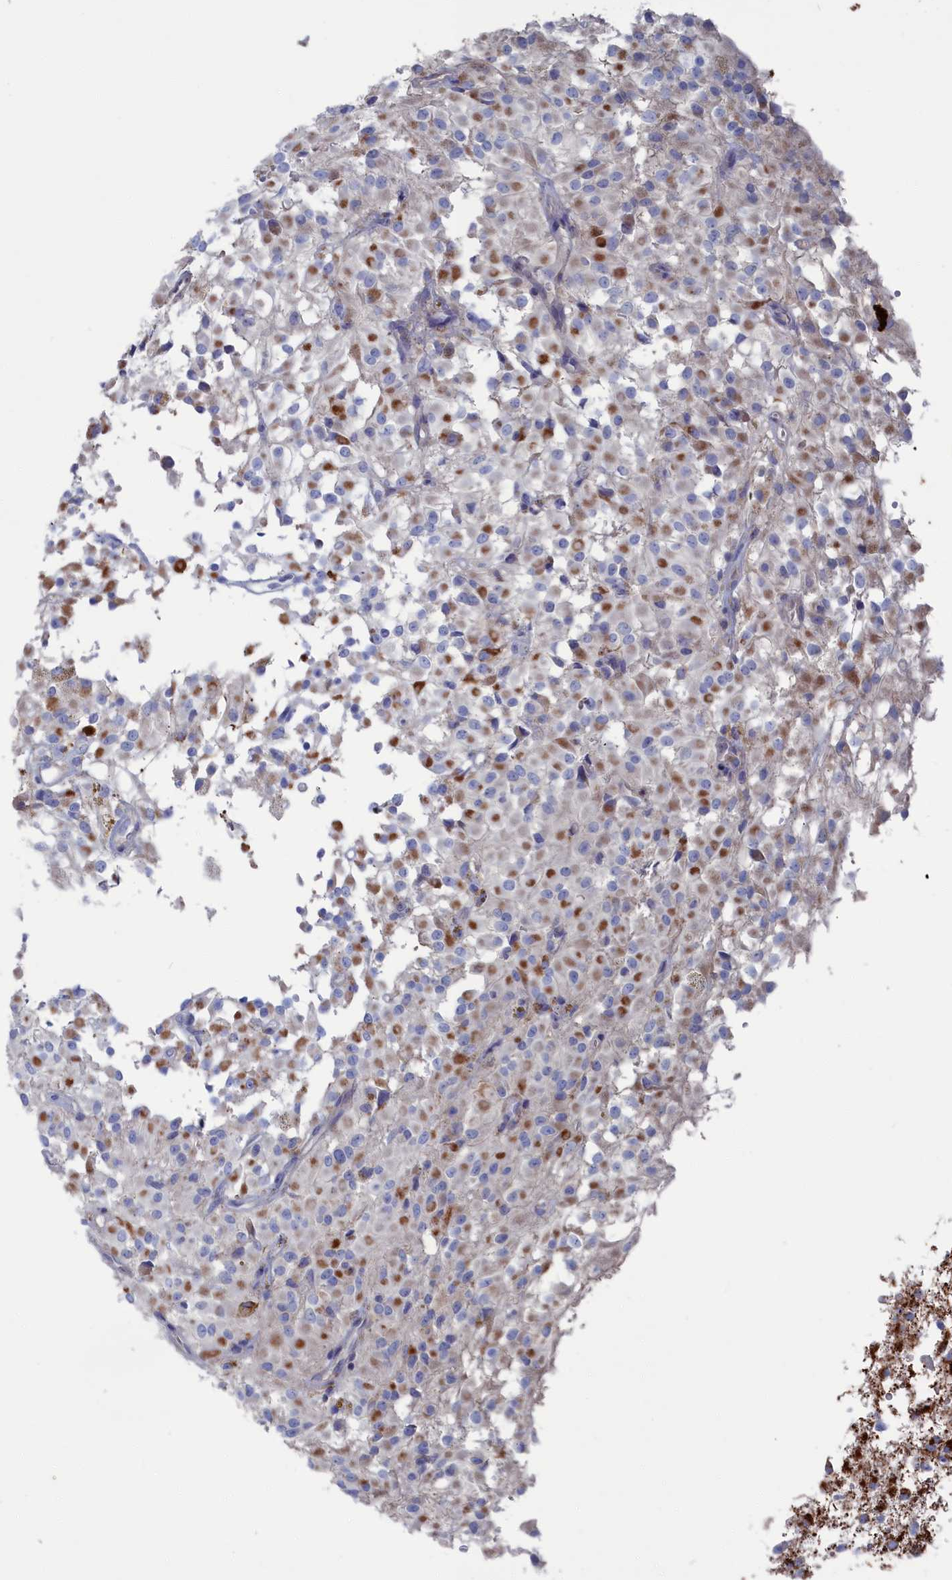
{"staining": {"intensity": "negative", "quantity": "none", "location": "none"}, "tissue": "glioma", "cell_type": "Tumor cells", "image_type": "cancer", "snomed": [{"axis": "morphology", "description": "Glioma, malignant, High grade"}, {"axis": "topography", "description": "Brain"}], "caption": "The IHC histopathology image has no significant staining in tumor cells of glioma tissue.", "gene": "CEND1", "patient": {"sex": "female", "age": 59}}